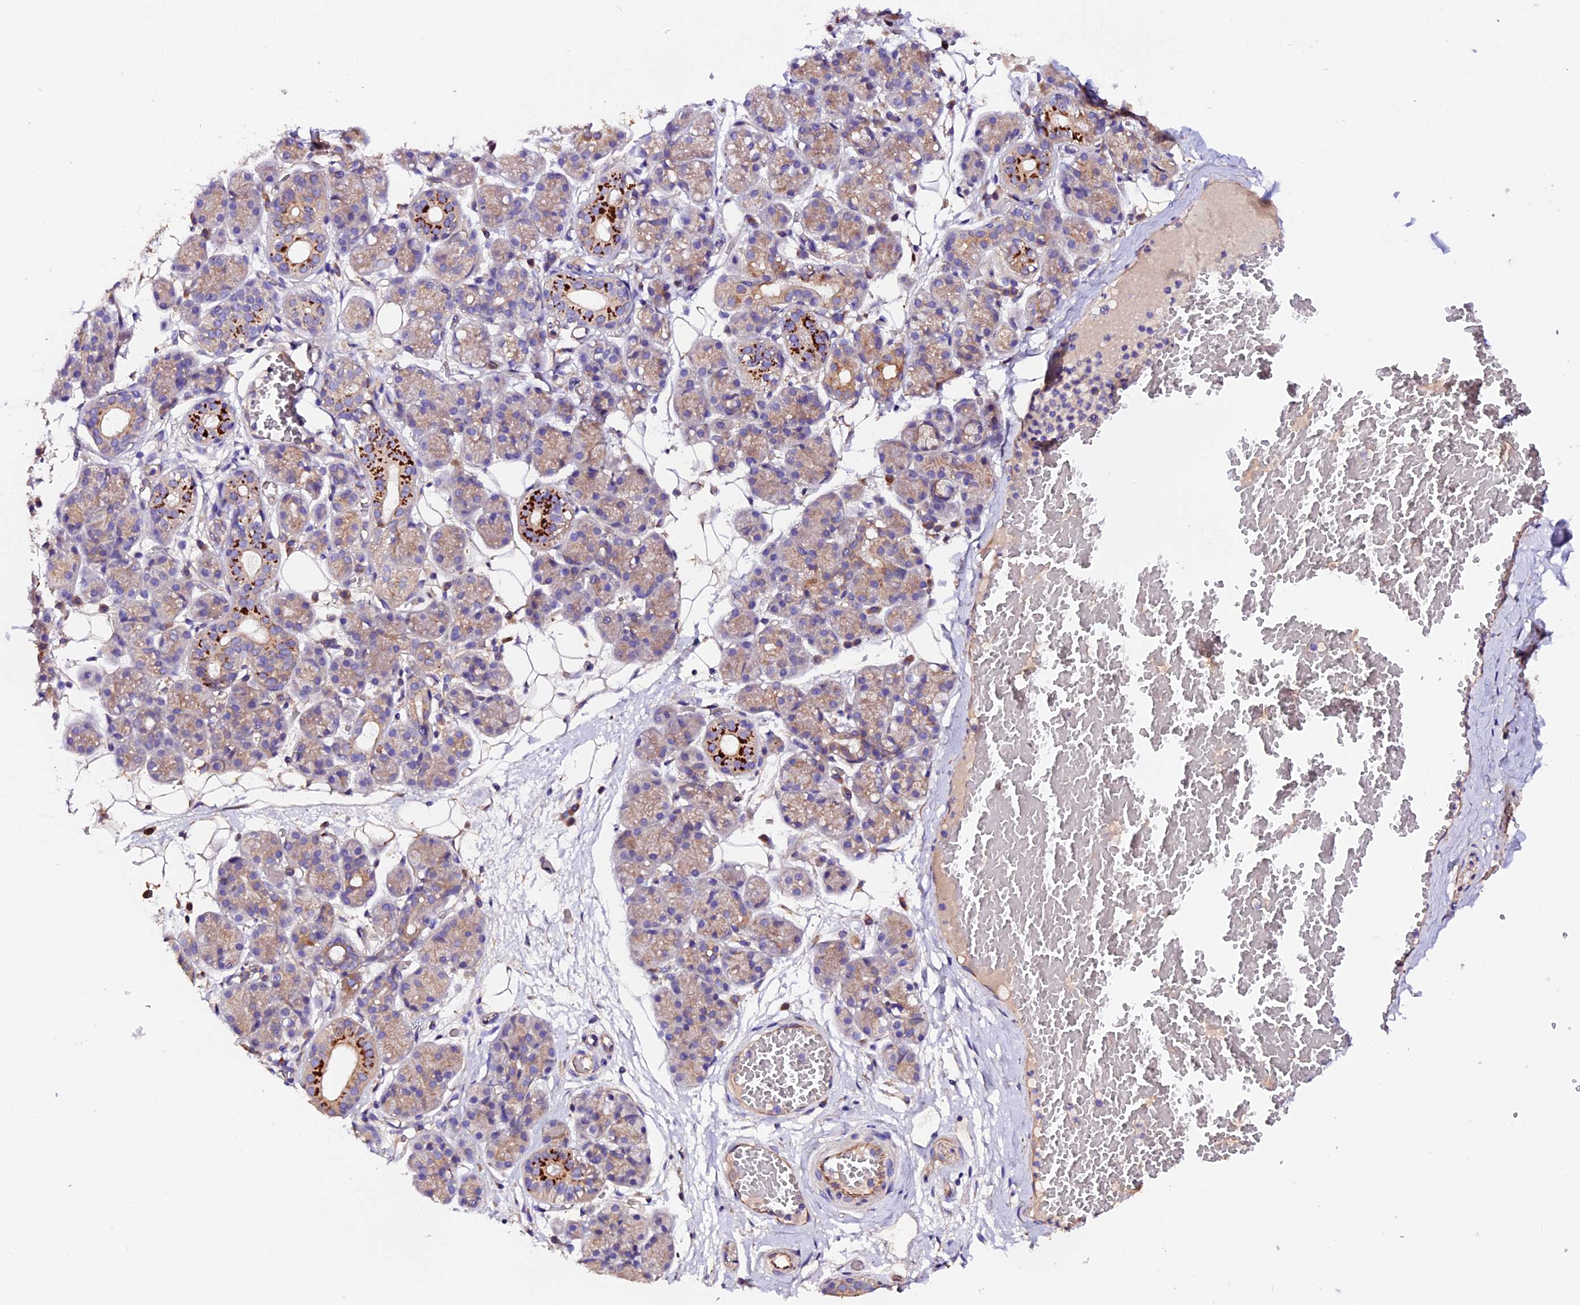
{"staining": {"intensity": "strong", "quantity": "<25%", "location": "cytoplasmic/membranous"}, "tissue": "salivary gland", "cell_type": "Glandular cells", "image_type": "normal", "snomed": [{"axis": "morphology", "description": "Normal tissue, NOS"}, {"axis": "topography", "description": "Salivary gland"}], "caption": "Immunohistochemistry photomicrograph of unremarkable salivary gland: salivary gland stained using immunohistochemistry displays medium levels of strong protein expression localized specifically in the cytoplasmic/membranous of glandular cells, appearing as a cytoplasmic/membranous brown color.", "gene": "CLN5", "patient": {"sex": "male", "age": 63}}